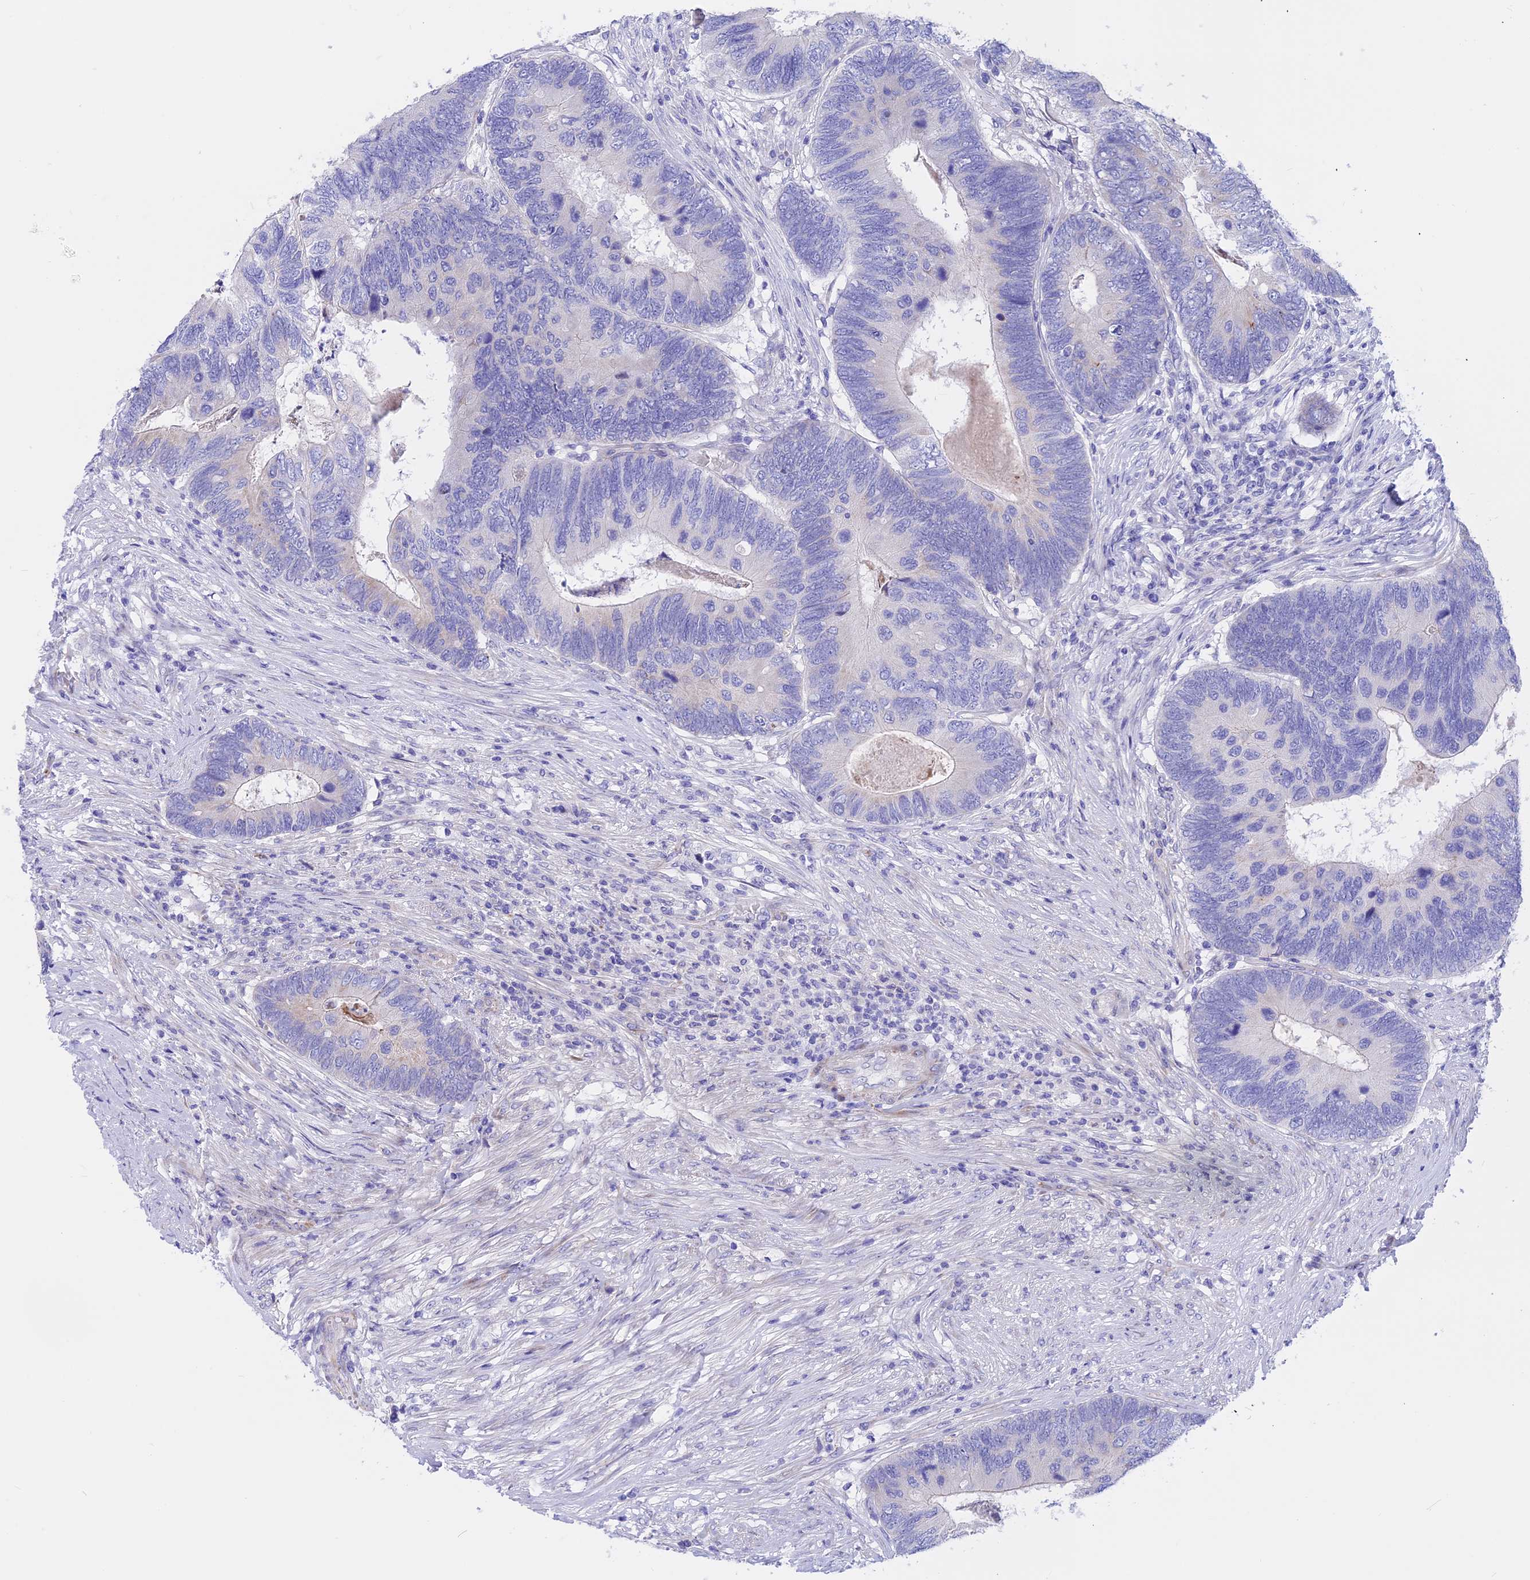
{"staining": {"intensity": "negative", "quantity": "none", "location": "none"}, "tissue": "colorectal cancer", "cell_type": "Tumor cells", "image_type": "cancer", "snomed": [{"axis": "morphology", "description": "Adenocarcinoma, NOS"}, {"axis": "topography", "description": "Colon"}], "caption": "An immunohistochemistry (IHC) histopathology image of colorectal adenocarcinoma is shown. There is no staining in tumor cells of colorectal adenocarcinoma.", "gene": "TMEM138", "patient": {"sex": "female", "age": 67}}